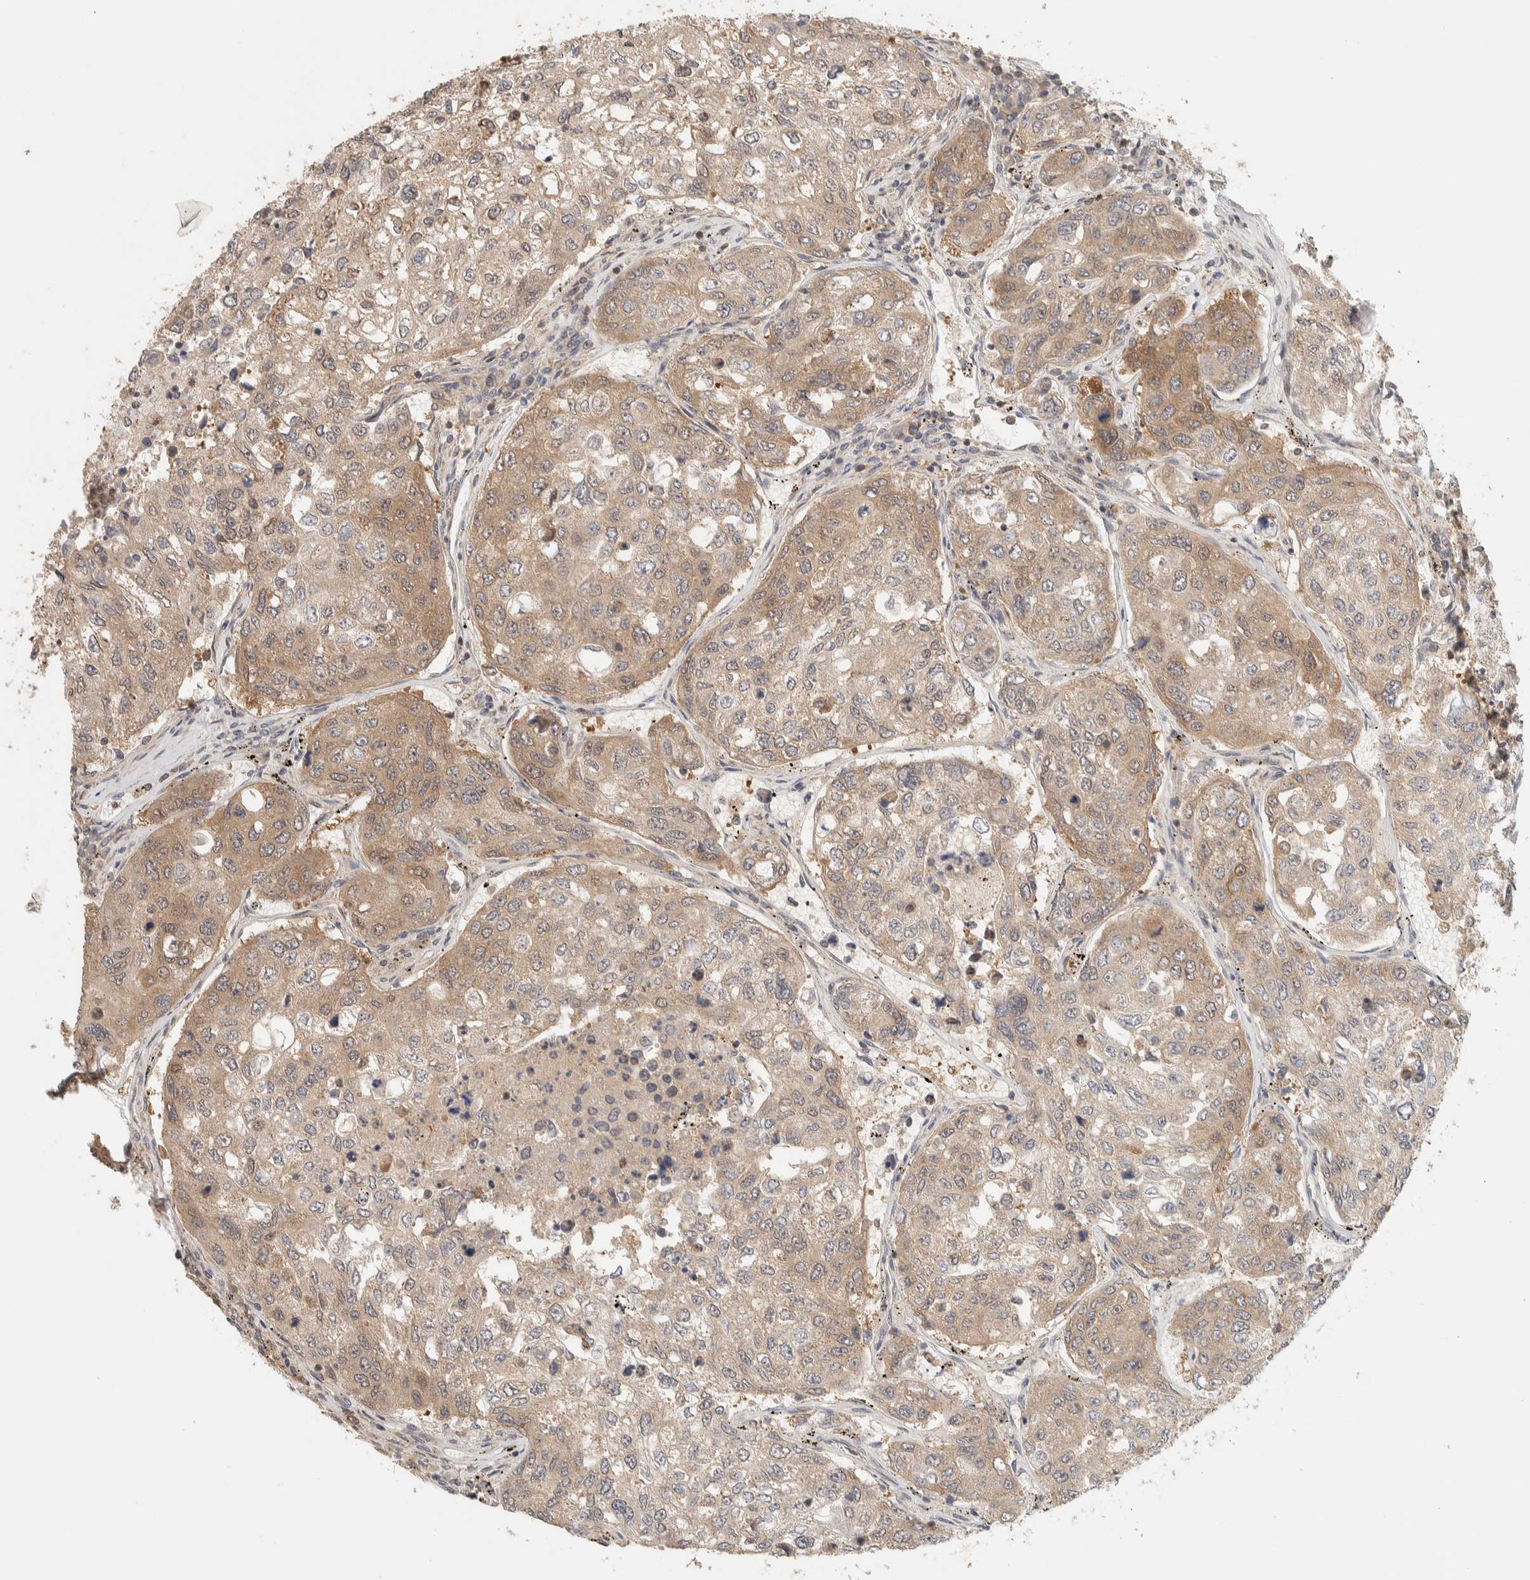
{"staining": {"intensity": "moderate", "quantity": ">75%", "location": "cytoplasmic/membranous"}, "tissue": "urothelial cancer", "cell_type": "Tumor cells", "image_type": "cancer", "snomed": [{"axis": "morphology", "description": "Urothelial carcinoma, High grade"}, {"axis": "topography", "description": "Lymph node"}, {"axis": "topography", "description": "Urinary bladder"}], "caption": "The image exhibits immunohistochemical staining of high-grade urothelial carcinoma. There is moderate cytoplasmic/membranous expression is identified in about >75% of tumor cells.", "gene": "ADSS2", "patient": {"sex": "male", "age": 51}}